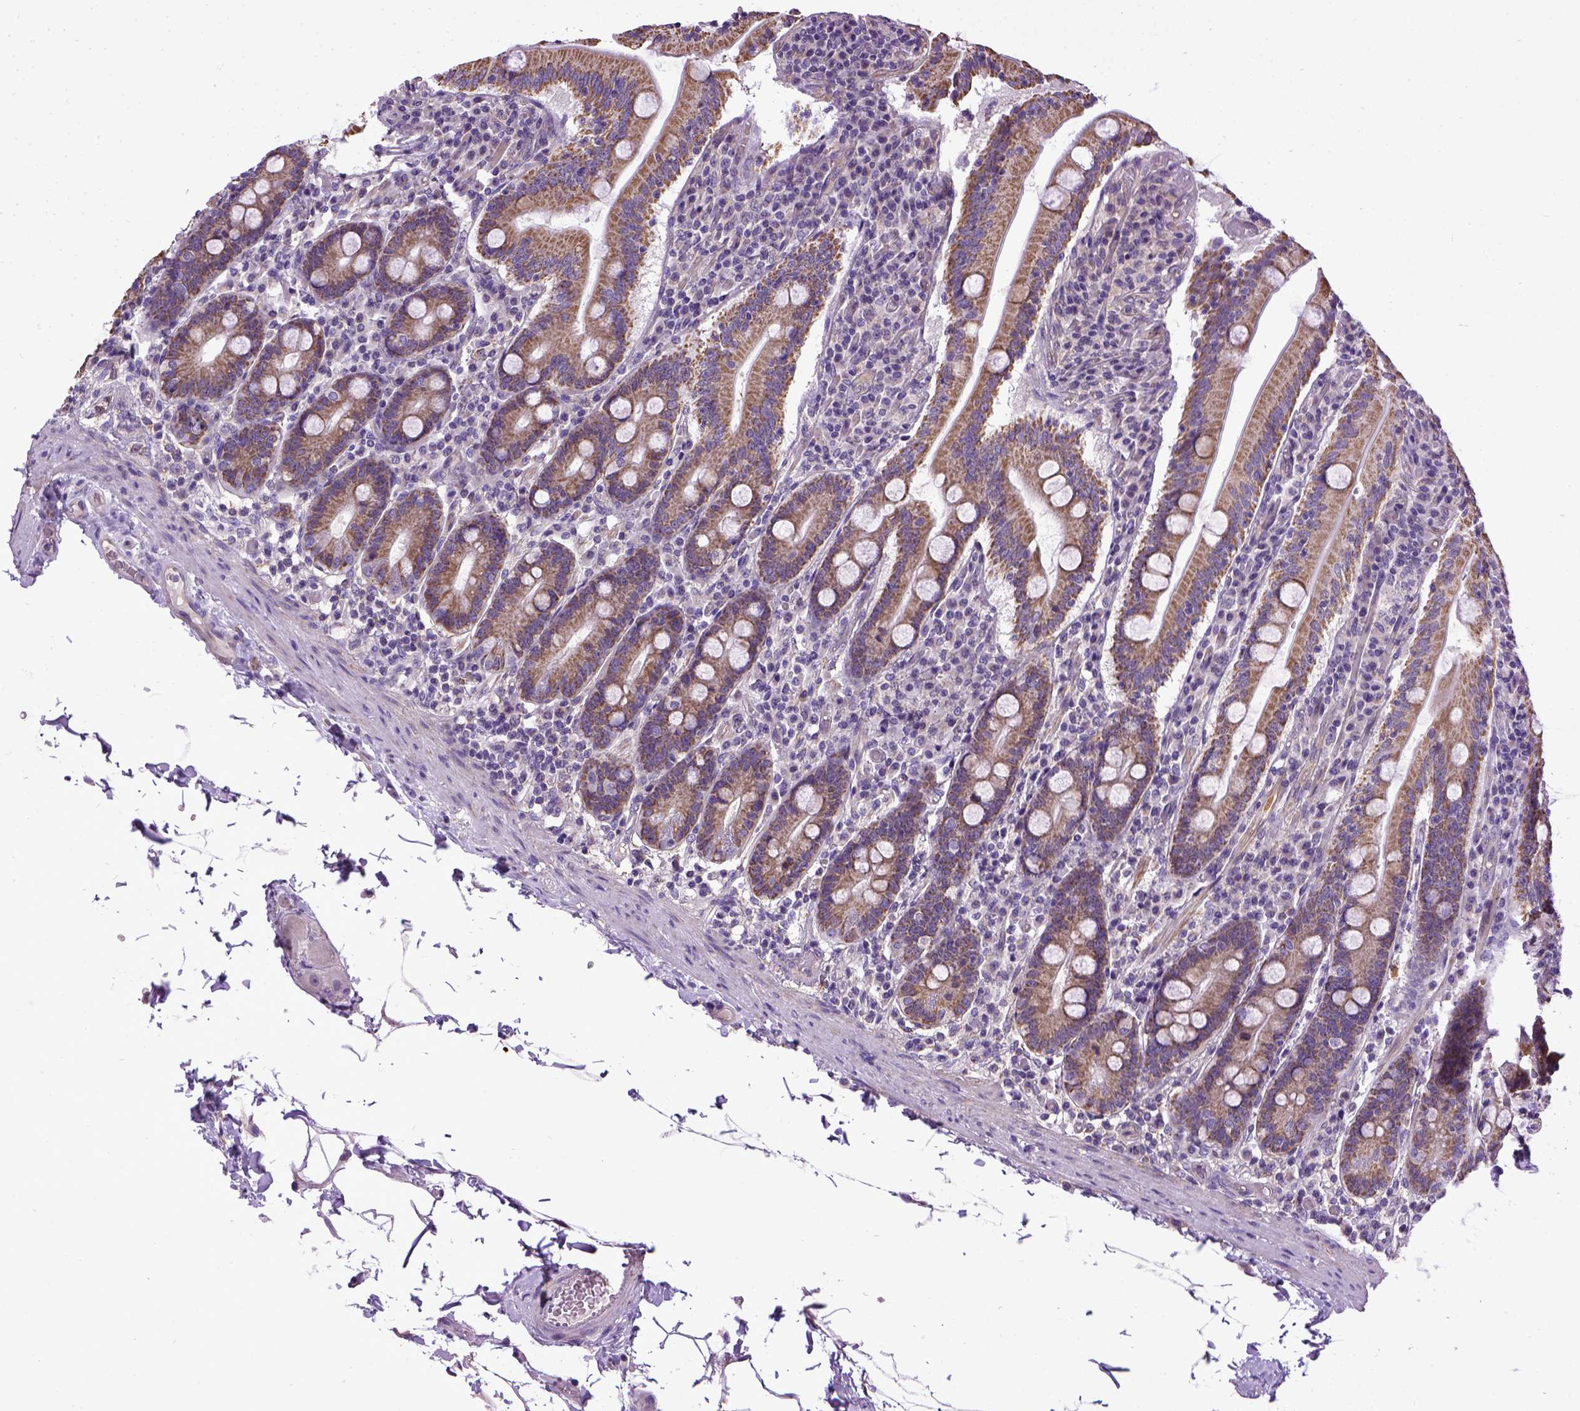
{"staining": {"intensity": "moderate", "quantity": ">75%", "location": "cytoplasmic/membranous"}, "tissue": "small intestine", "cell_type": "Glandular cells", "image_type": "normal", "snomed": [{"axis": "morphology", "description": "Normal tissue, NOS"}, {"axis": "topography", "description": "Small intestine"}], "caption": "Immunohistochemical staining of normal human small intestine shows moderate cytoplasmic/membranous protein expression in about >75% of glandular cells.", "gene": "ENG", "patient": {"sex": "male", "age": 37}}